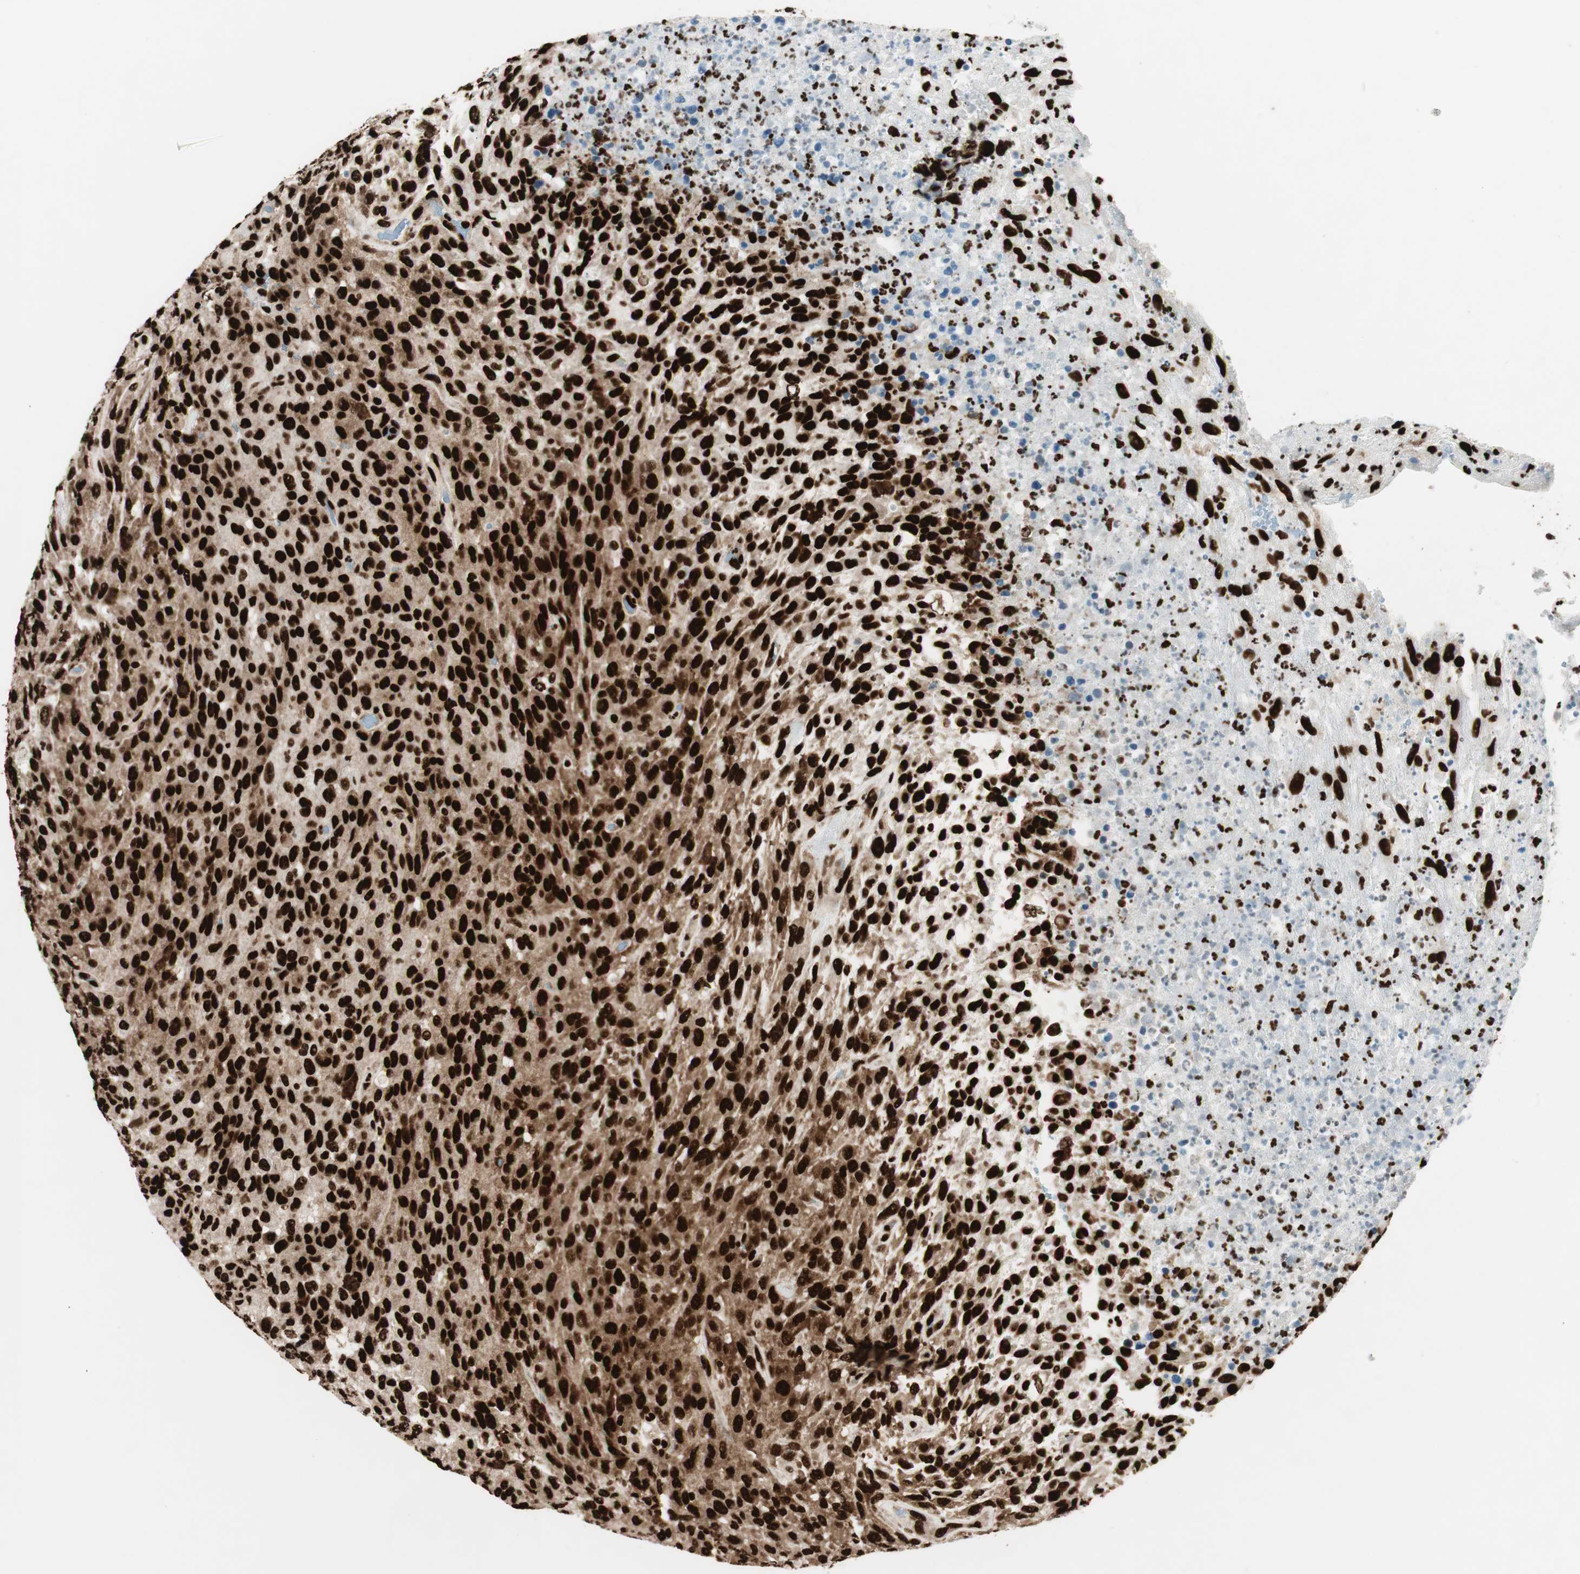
{"staining": {"intensity": "strong", "quantity": ">75%", "location": "cytoplasmic/membranous,nuclear"}, "tissue": "urothelial cancer", "cell_type": "Tumor cells", "image_type": "cancer", "snomed": [{"axis": "morphology", "description": "Urothelial carcinoma, High grade"}, {"axis": "topography", "description": "Urinary bladder"}], "caption": "The micrograph shows immunohistochemical staining of urothelial cancer. There is strong cytoplasmic/membranous and nuclear staining is present in approximately >75% of tumor cells. (DAB (3,3'-diaminobenzidine) IHC, brown staining for protein, blue staining for nuclei).", "gene": "EWSR1", "patient": {"sex": "male", "age": 66}}